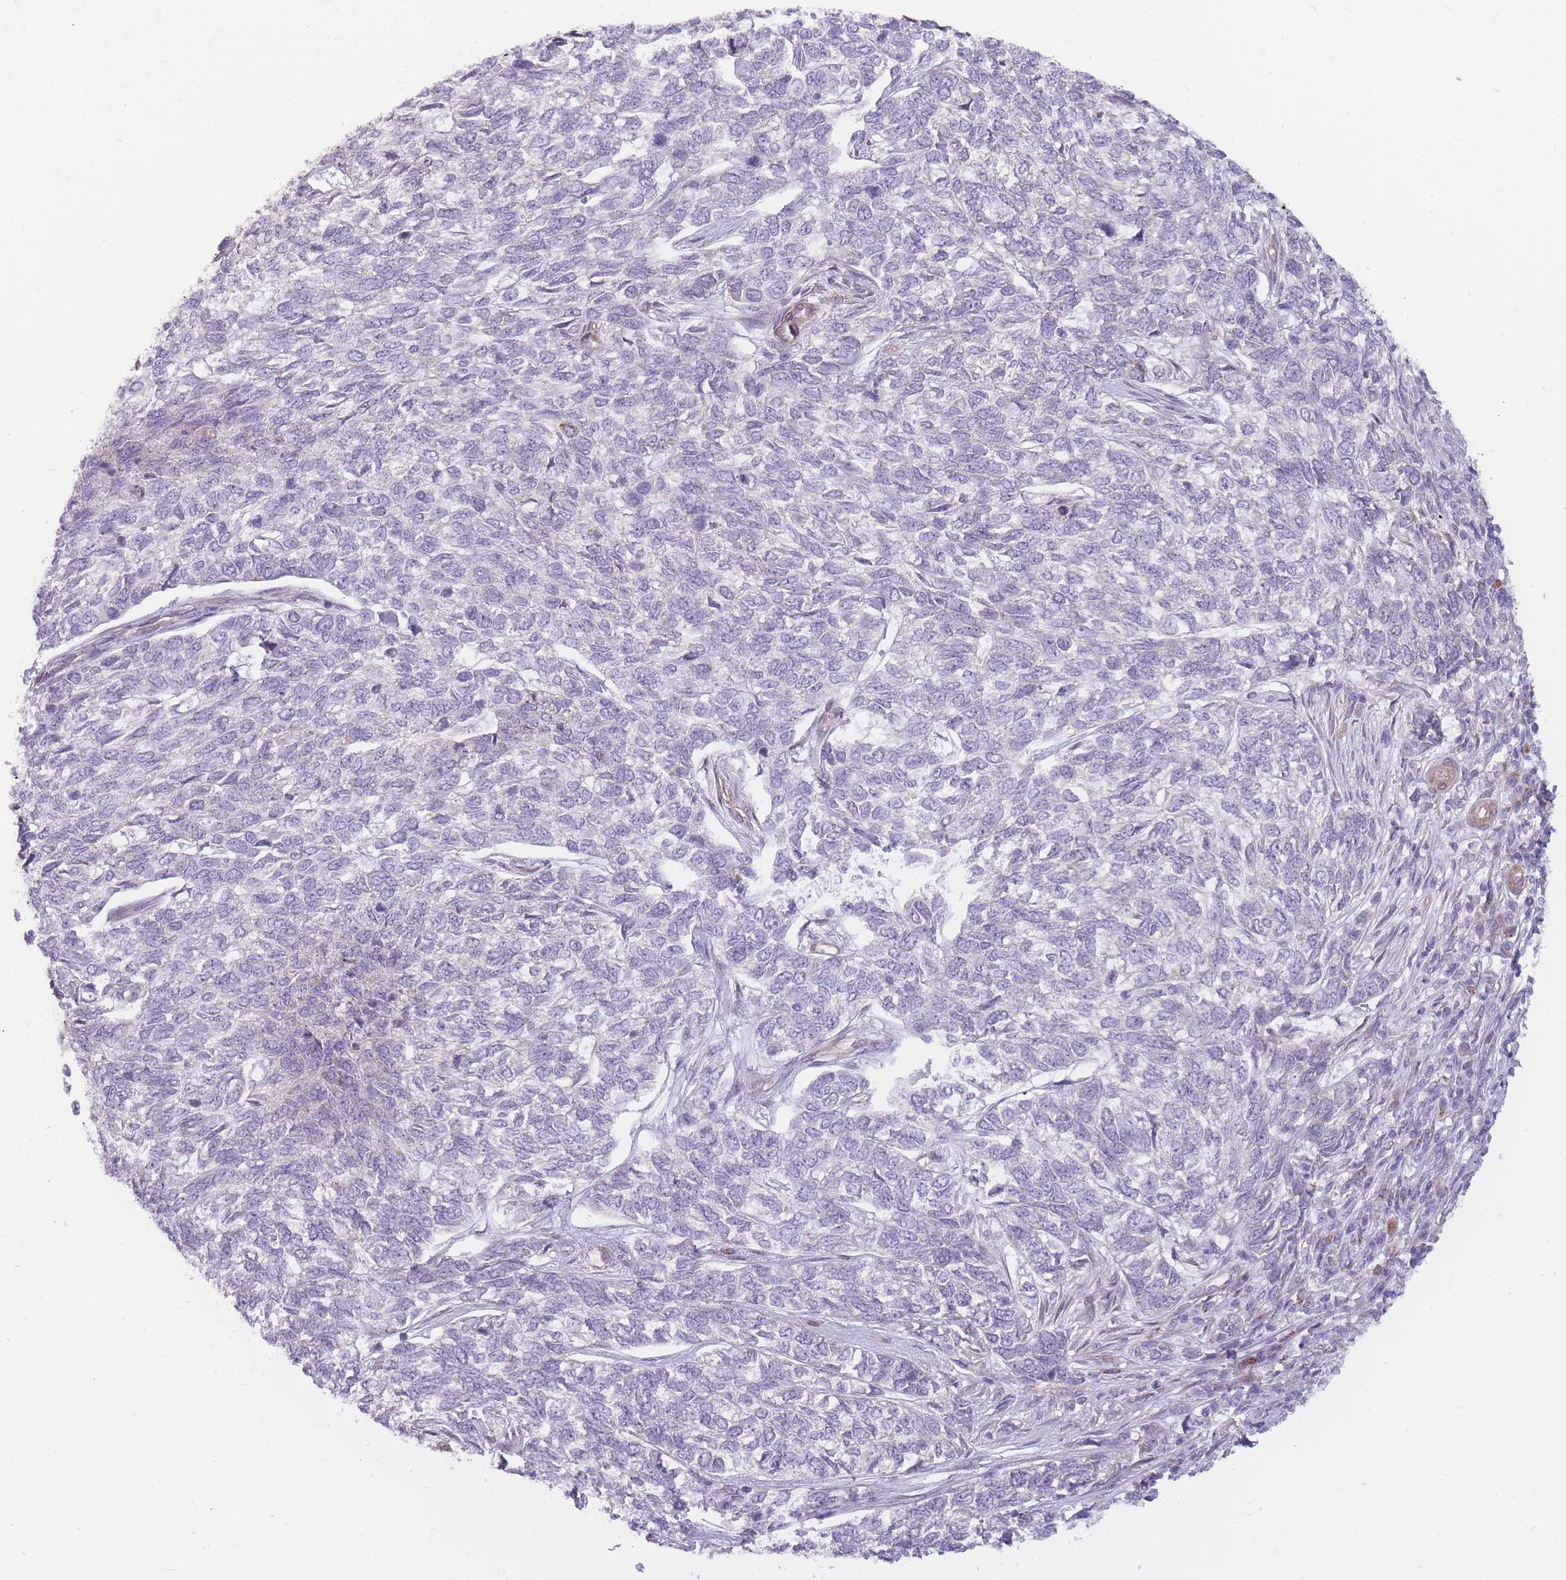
{"staining": {"intensity": "negative", "quantity": "none", "location": "none"}, "tissue": "skin cancer", "cell_type": "Tumor cells", "image_type": "cancer", "snomed": [{"axis": "morphology", "description": "Basal cell carcinoma"}, {"axis": "topography", "description": "Skin"}], "caption": "A histopathology image of skin basal cell carcinoma stained for a protein demonstrates no brown staining in tumor cells.", "gene": "PGRMC2", "patient": {"sex": "female", "age": 65}}